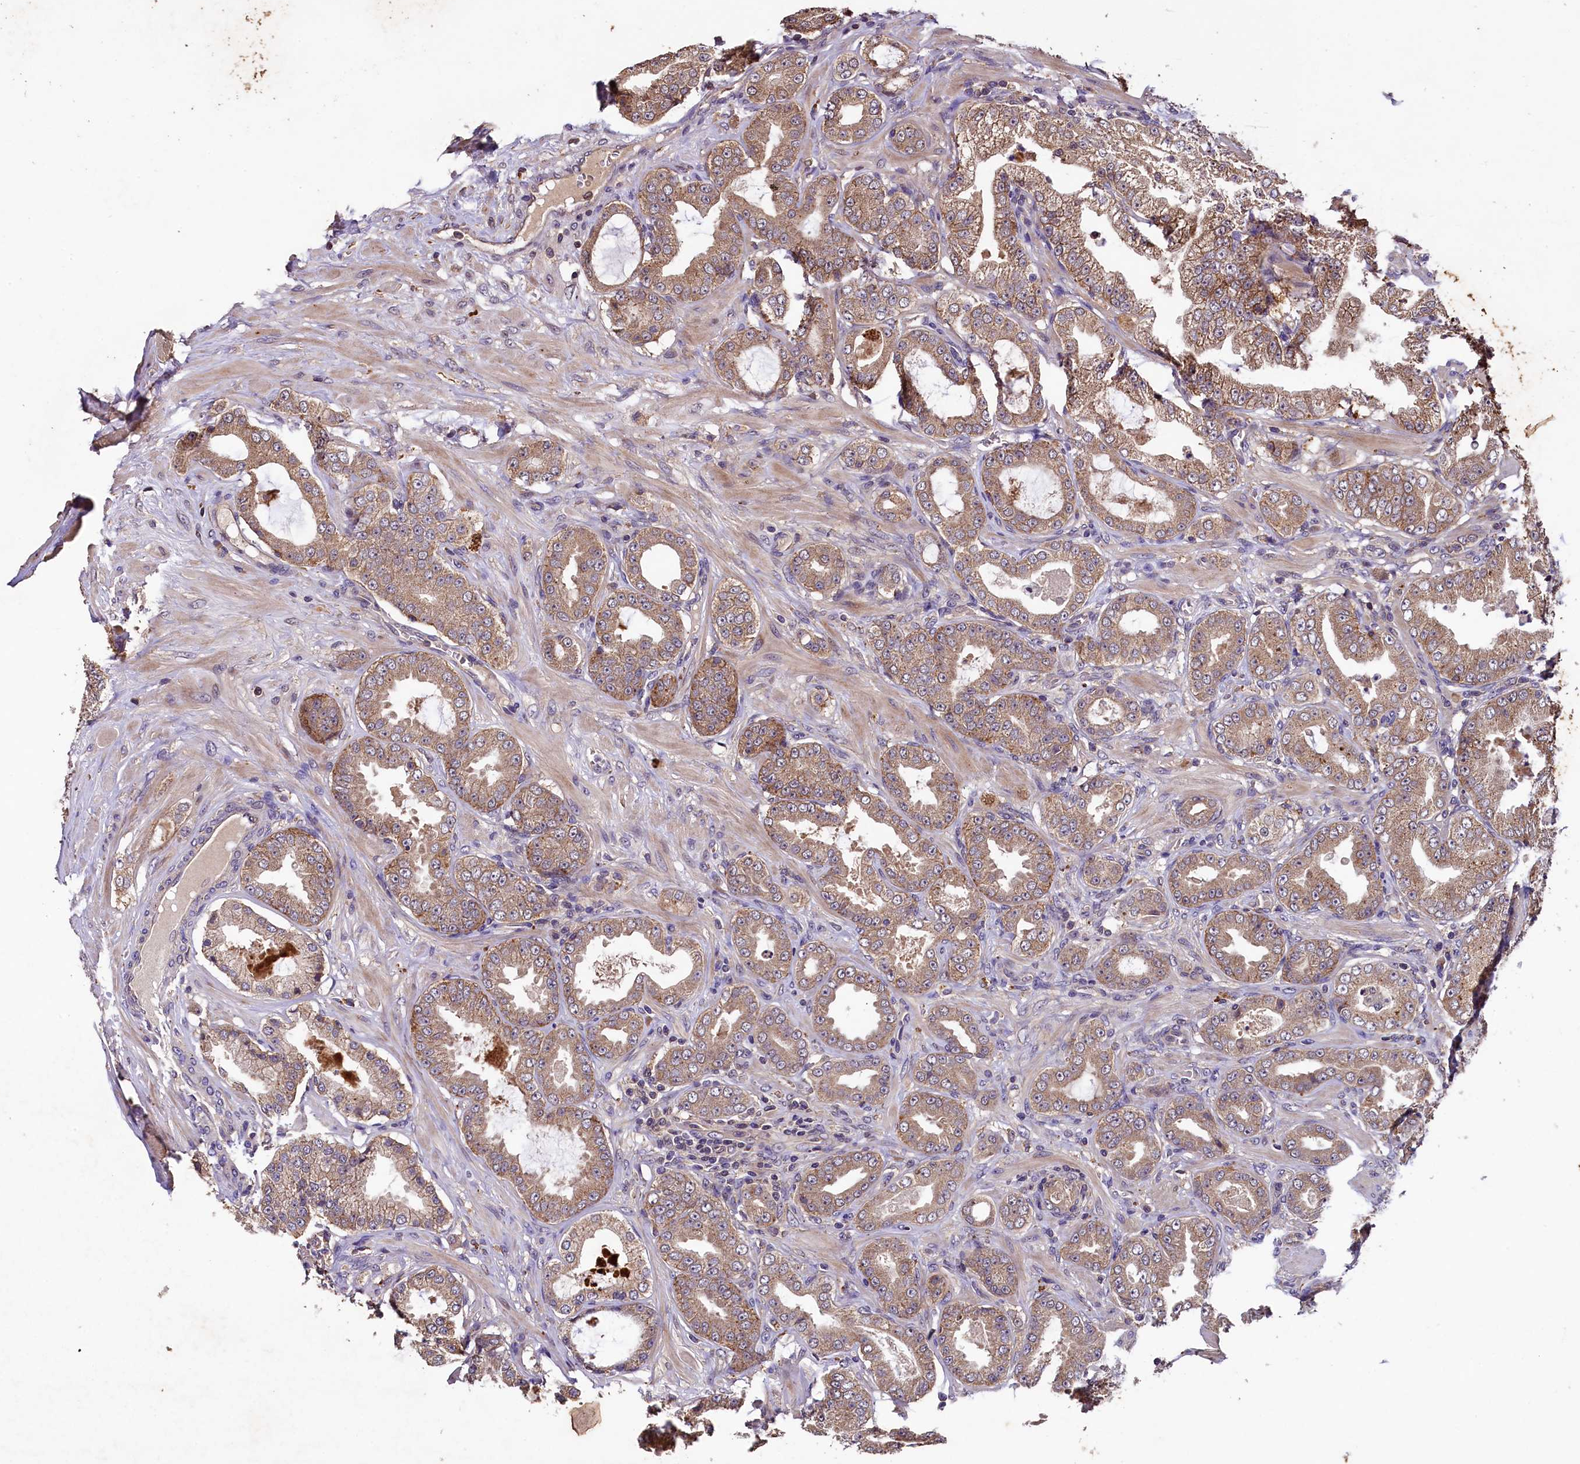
{"staining": {"intensity": "moderate", "quantity": "25%-75%", "location": "cytoplasmic/membranous"}, "tissue": "prostate cancer", "cell_type": "Tumor cells", "image_type": "cancer", "snomed": [{"axis": "morphology", "description": "Adenocarcinoma, Low grade"}, {"axis": "topography", "description": "Prostate"}], "caption": "Immunohistochemical staining of low-grade adenocarcinoma (prostate) demonstrates medium levels of moderate cytoplasmic/membranous protein positivity in approximately 25%-75% of tumor cells.", "gene": "PLXNB1", "patient": {"sex": "male", "age": 63}}